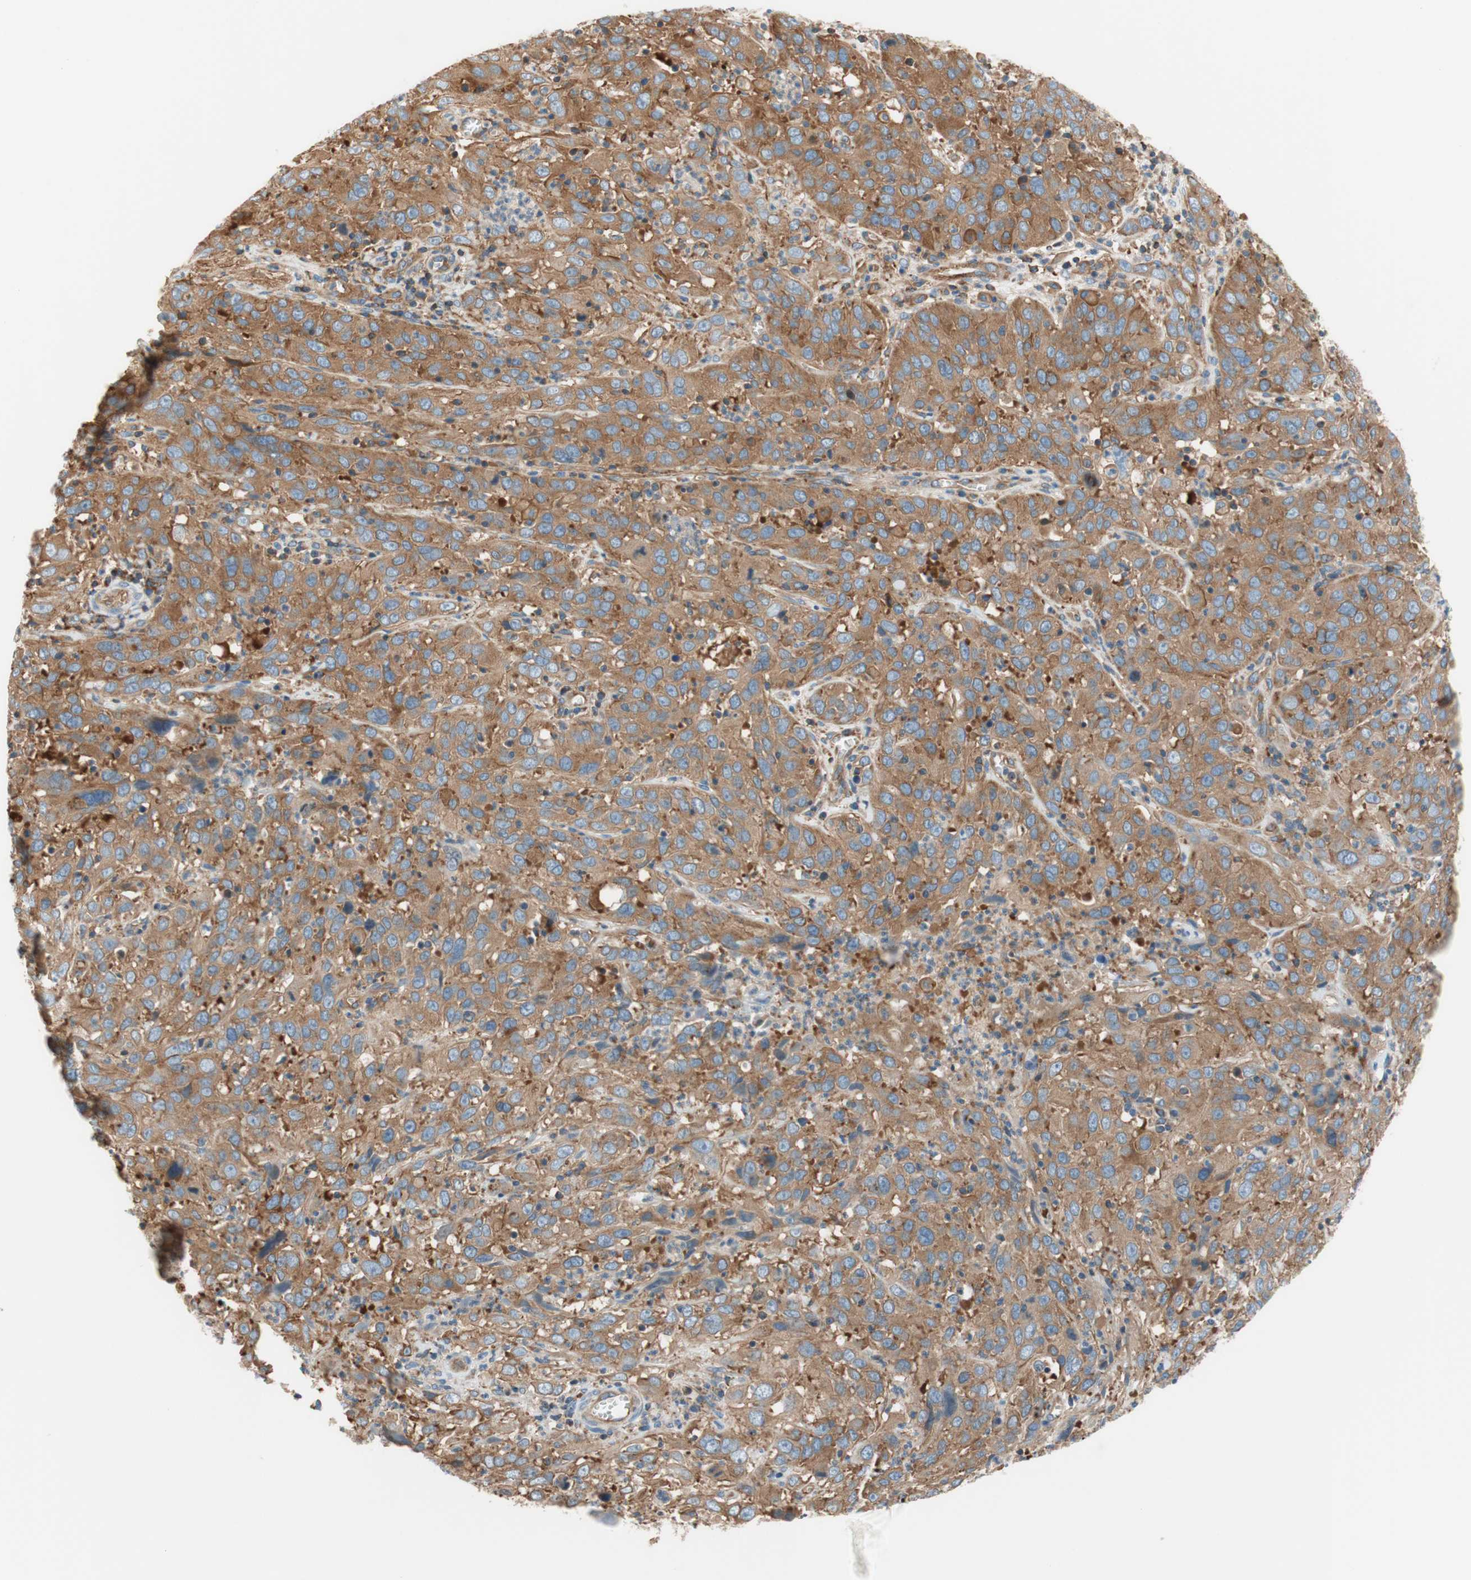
{"staining": {"intensity": "moderate", "quantity": ">75%", "location": "cytoplasmic/membranous"}, "tissue": "cervical cancer", "cell_type": "Tumor cells", "image_type": "cancer", "snomed": [{"axis": "morphology", "description": "Squamous cell carcinoma, NOS"}, {"axis": "topography", "description": "Cervix"}], "caption": "The image exhibits staining of cervical cancer, revealing moderate cytoplasmic/membranous protein expression (brown color) within tumor cells.", "gene": "VPS26A", "patient": {"sex": "female", "age": 32}}